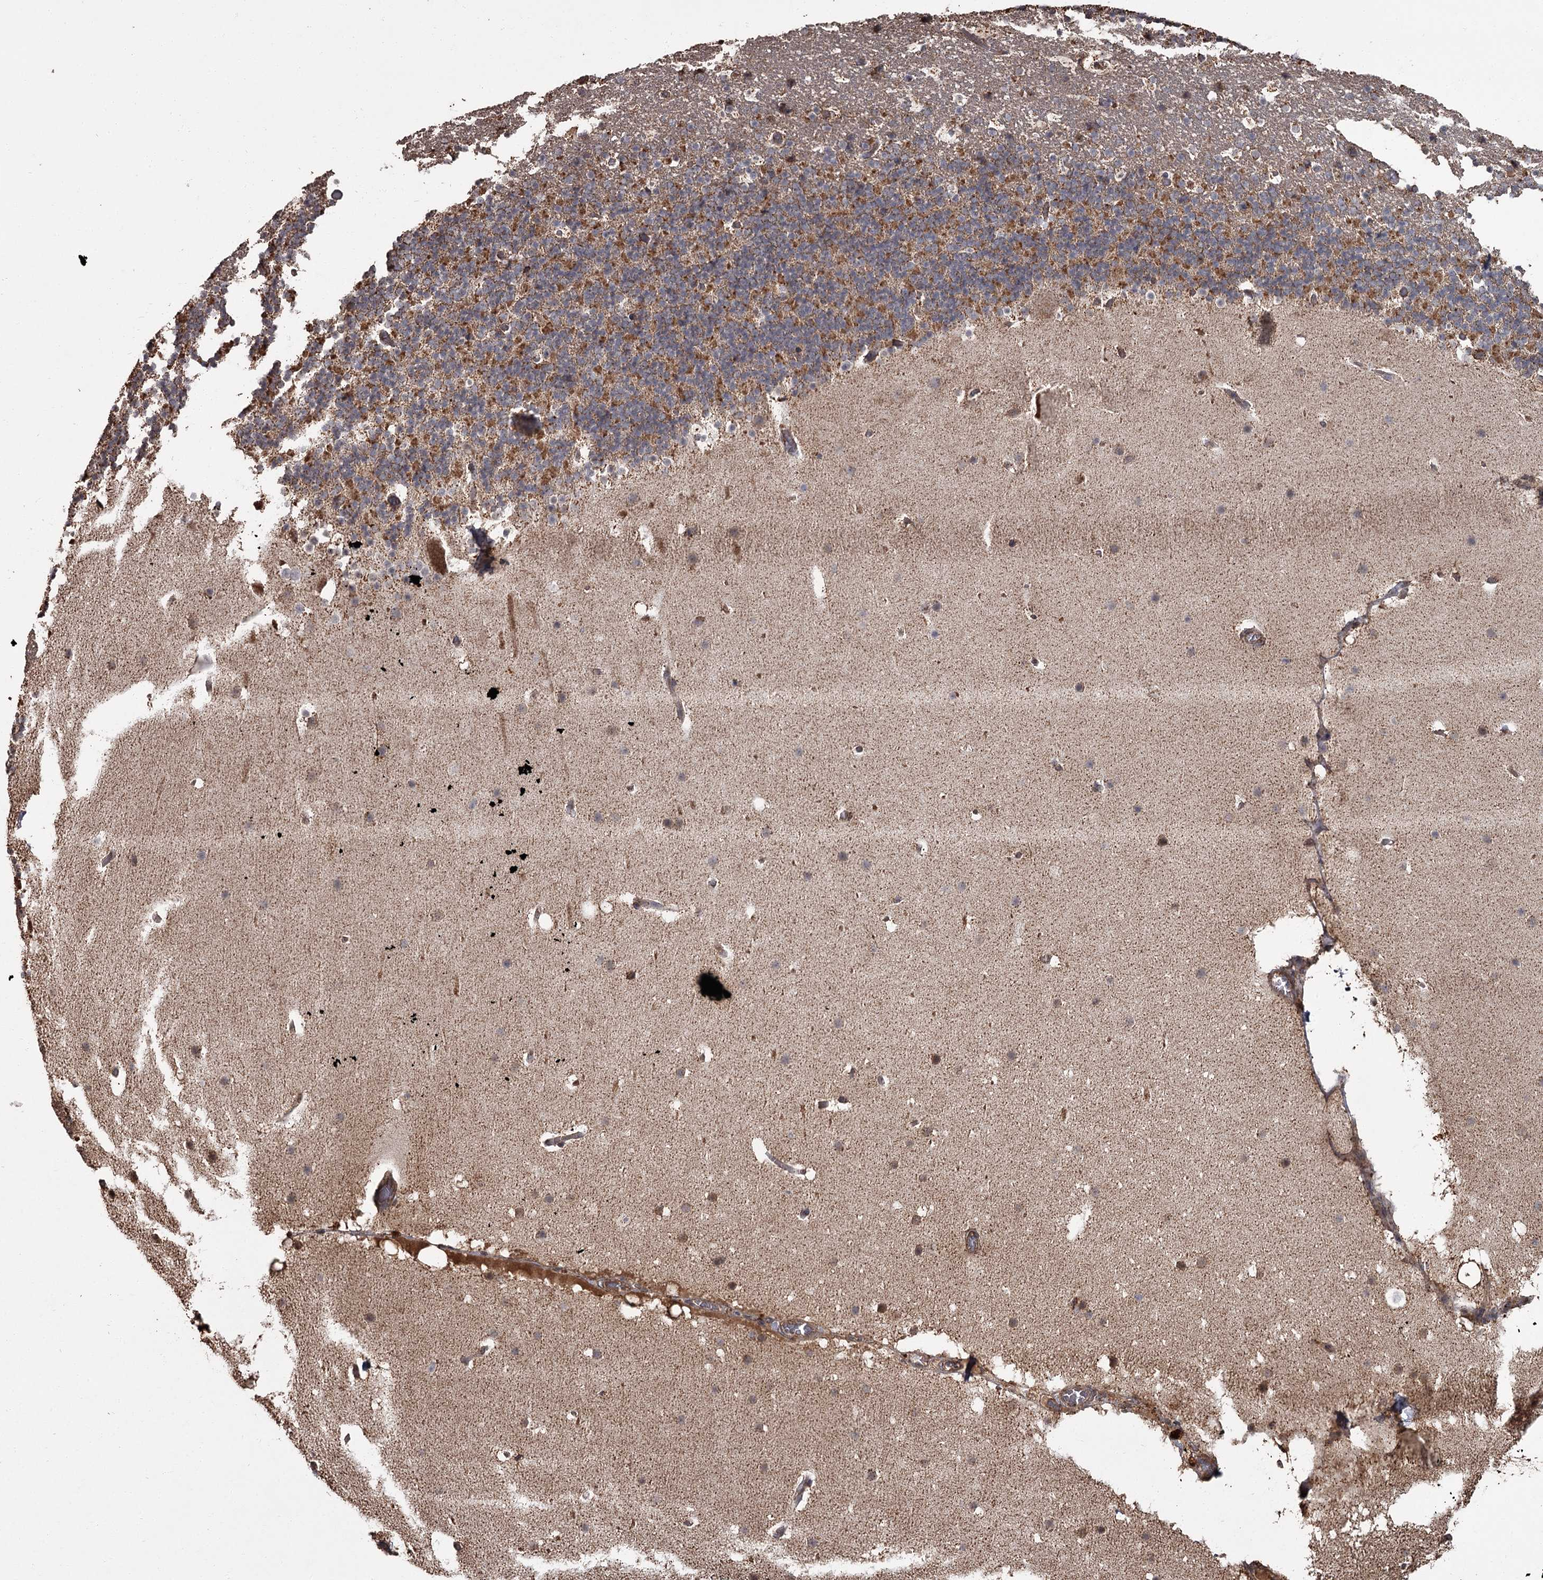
{"staining": {"intensity": "strong", "quantity": "25%-75%", "location": "cytoplasmic/membranous"}, "tissue": "cerebellum", "cell_type": "Cells in granular layer", "image_type": "normal", "snomed": [{"axis": "morphology", "description": "Normal tissue, NOS"}, {"axis": "topography", "description": "Cerebellum"}], "caption": "The immunohistochemical stain highlights strong cytoplasmic/membranous staining in cells in granular layer of normal cerebellum. Immunohistochemistry stains the protein in brown and the nuclei are stained blue.", "gene": "THAP9", "patient": {"sex": "male", "age": 57}}